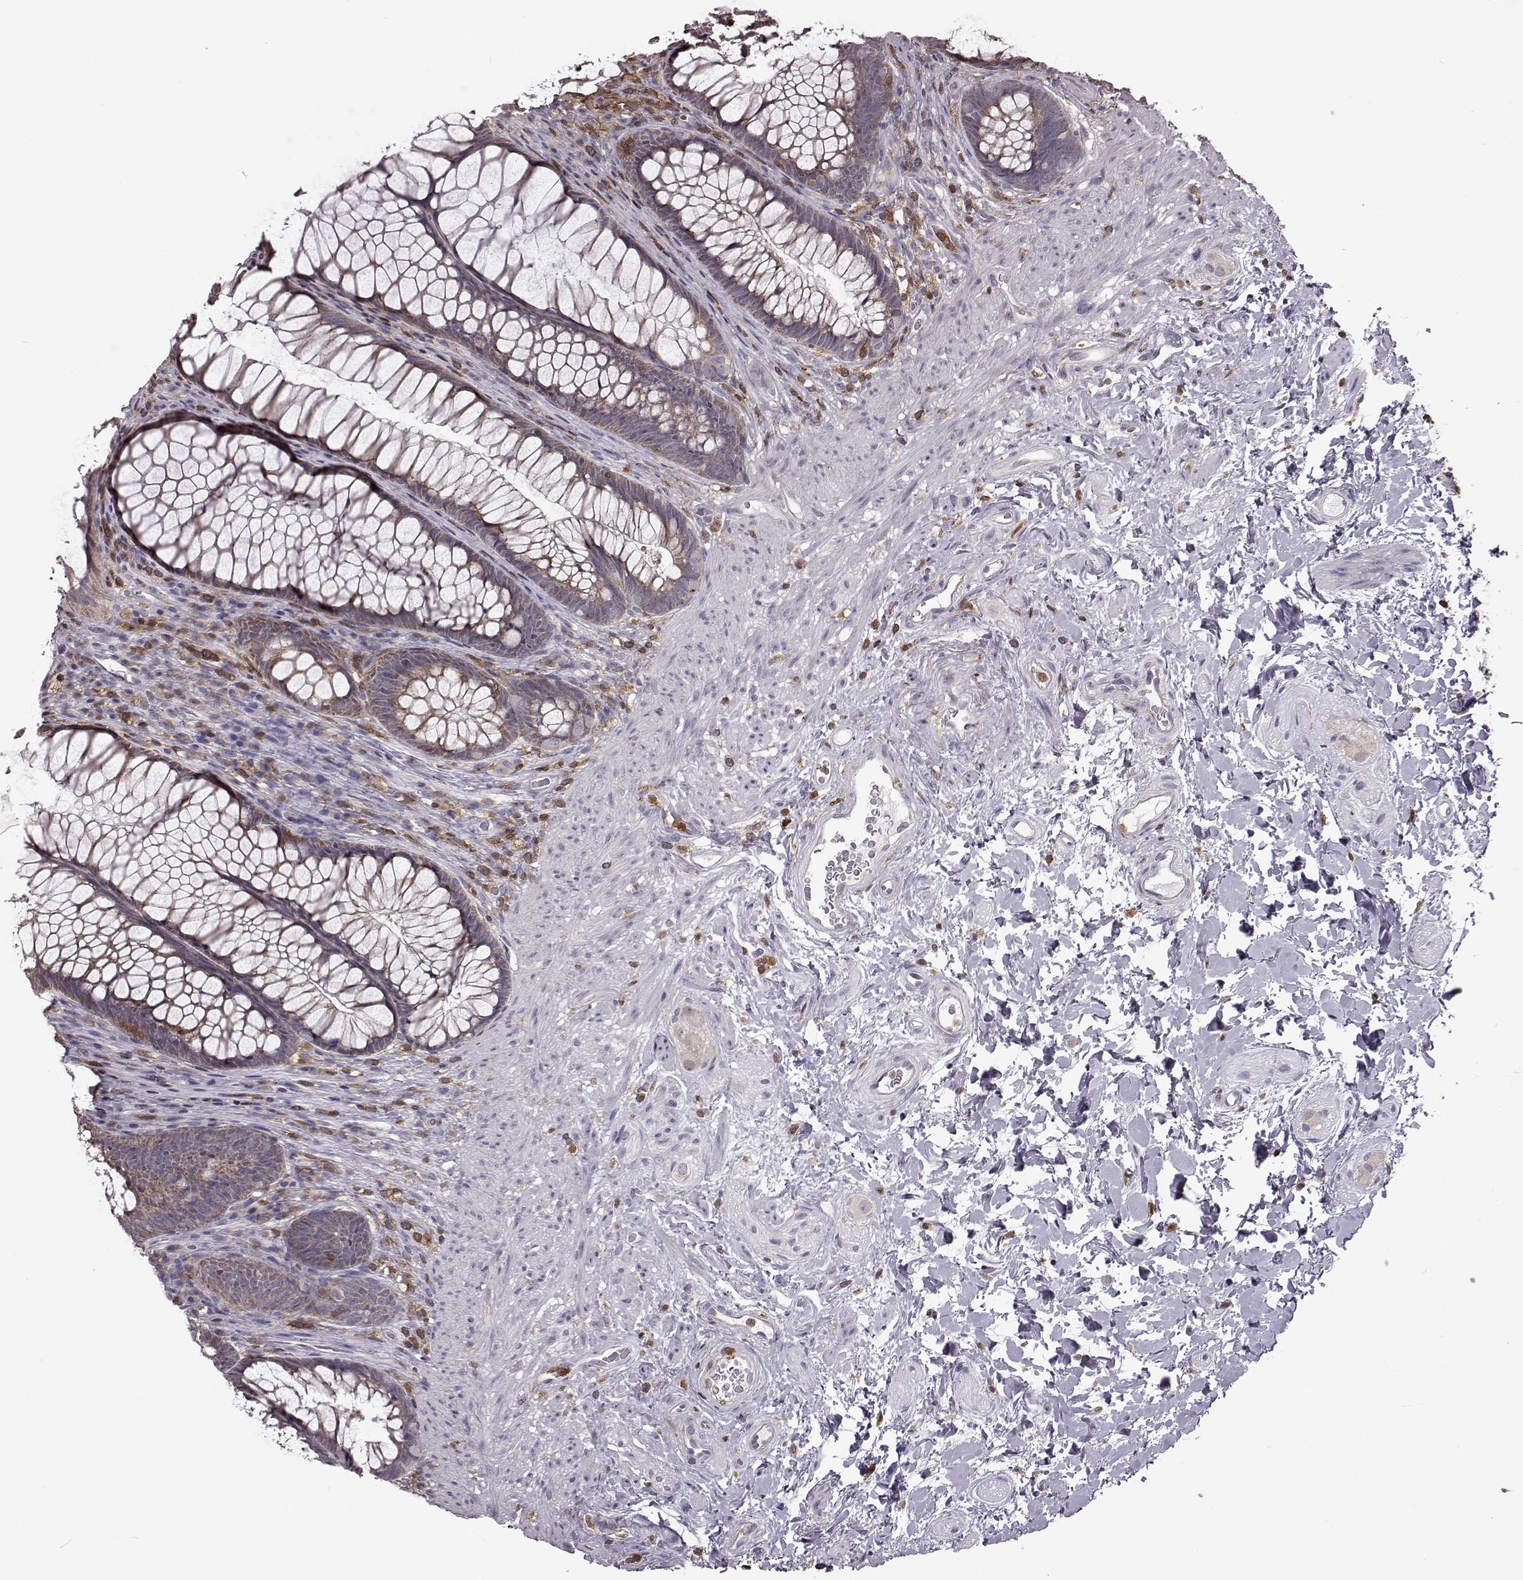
{"staining": {"intensity": "moderate", "quantity": "<25%", "location": "cytoplasmic/membranous"}, "tissue": "rectum", "cell_type": "Glandular cells", "image_type": "normal", "snomed": [{"axis": "morphology", "description": "Normal tissue, NOS"}, {"axis": "topography", "description": "Smooth muscle"}, {"axis": "topography", "description": "Rectum"}], "caption": "Immunohistochemistry (IHC) photomicrograph of unremarkable human rectum stained for a protein (brown), which demonstrates low levels of moderate cytoplasmic/membranous expression in about <25% of glandular cells.", "gene": "DOK2", "patient": {"sex": "male", "age": 53}}